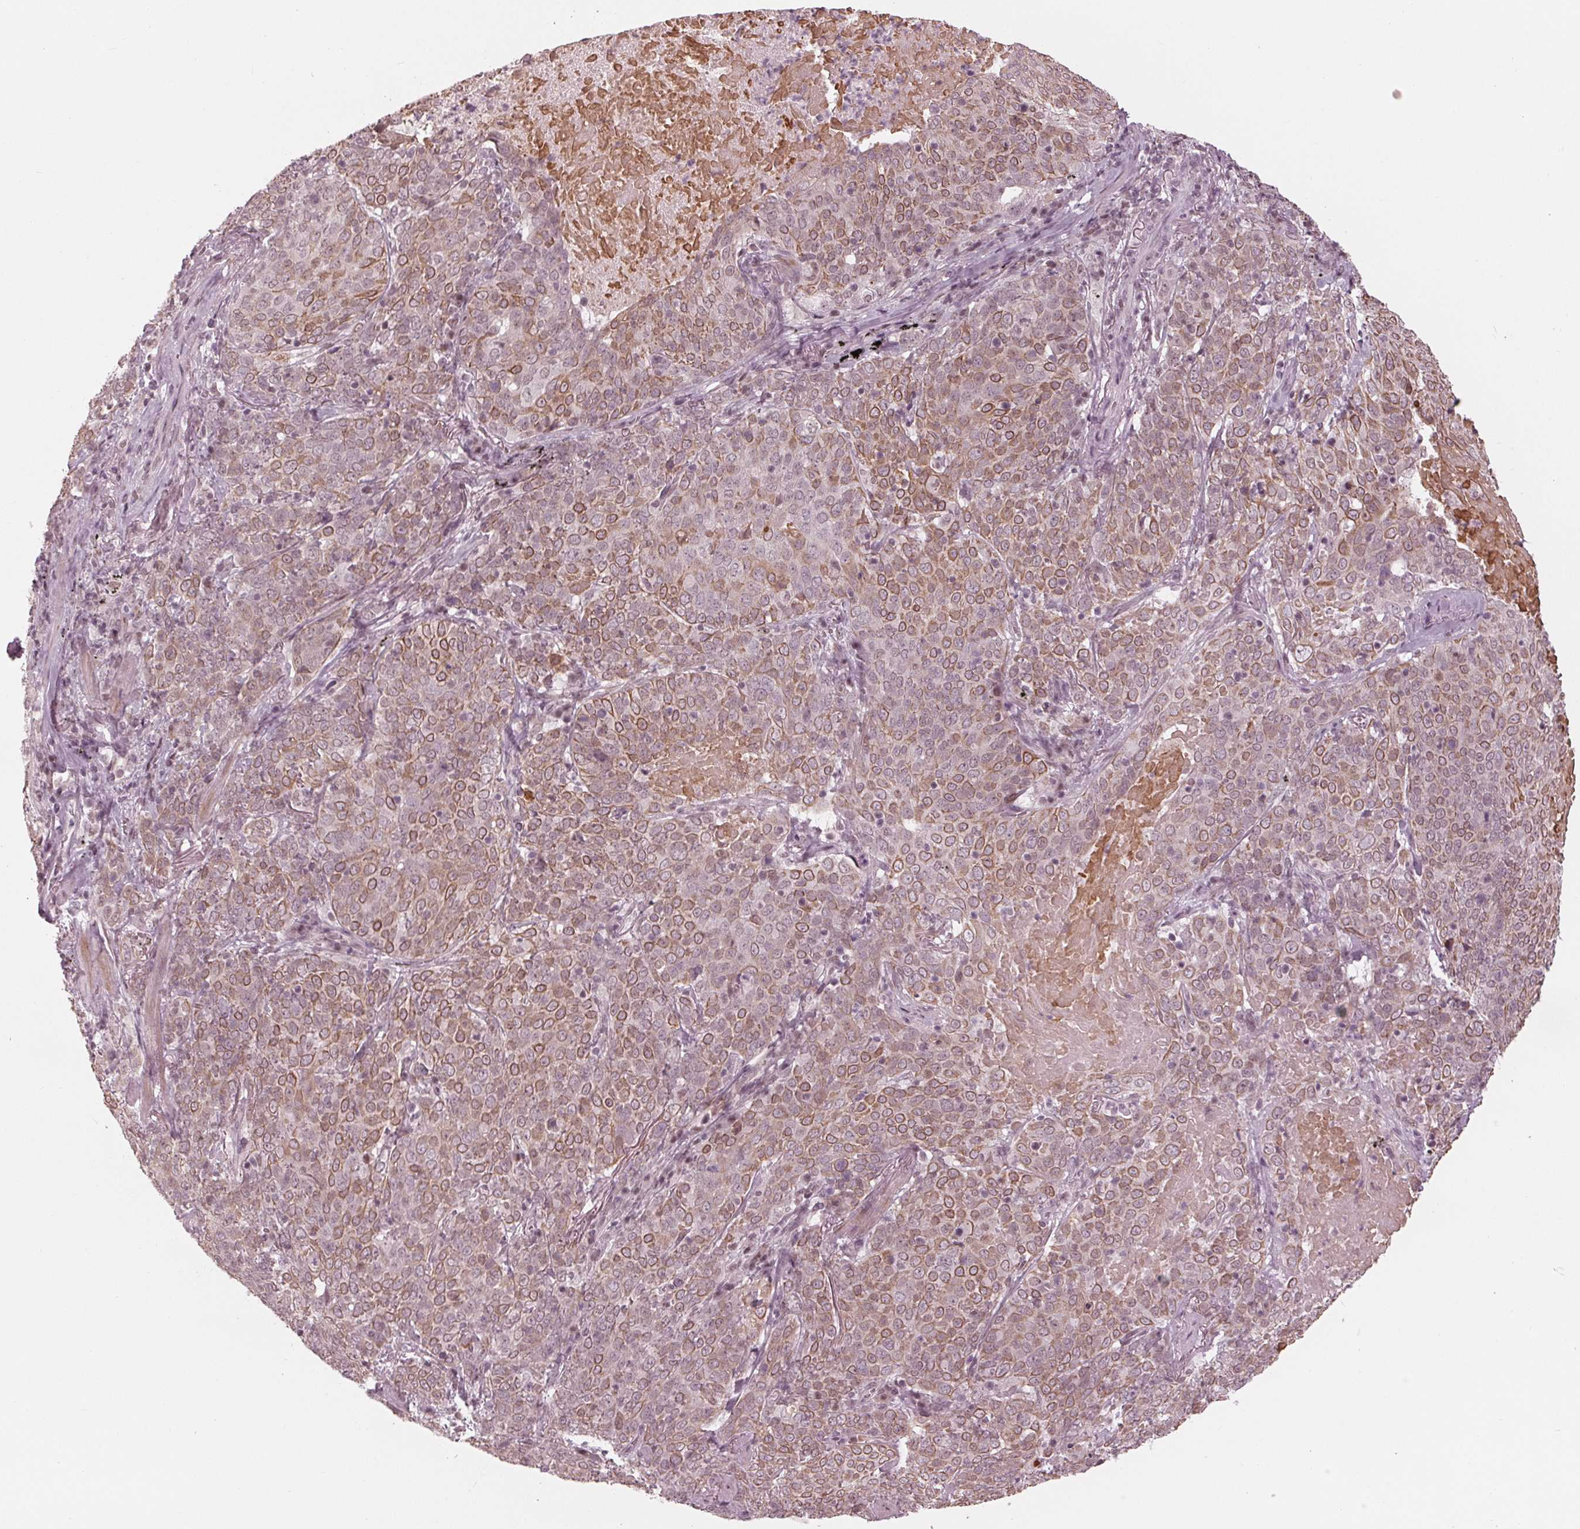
{"staining": {"intensity": "moderate", "quantity": ">75%", "location": "cytoplasmic/membranous,nuclear"}, "tissue": "lung cancer", "cell_type": "Tumor cells", "image_type": "cancer", "snomed": [{"axis": "morphology", "description": "Squamous cell carcinoma, NOS"}, {"axis": "topography", "description": "Lung"}], "caption": "Immunohistochemistry (IHC) (DAB) staining of lung cancer displays moderate cytoplasmic/membranous and nuclear protein positivity in approximately >75% of tumor cells. The staining is performed using DAB (3,3'-diaminobenzidine) brown chromogen to label protein expression. The nuclei are counter-stained blue using hematoxylin.", "gene": "DNMT3L", "patient": {"sex": "male", "age": 82}}